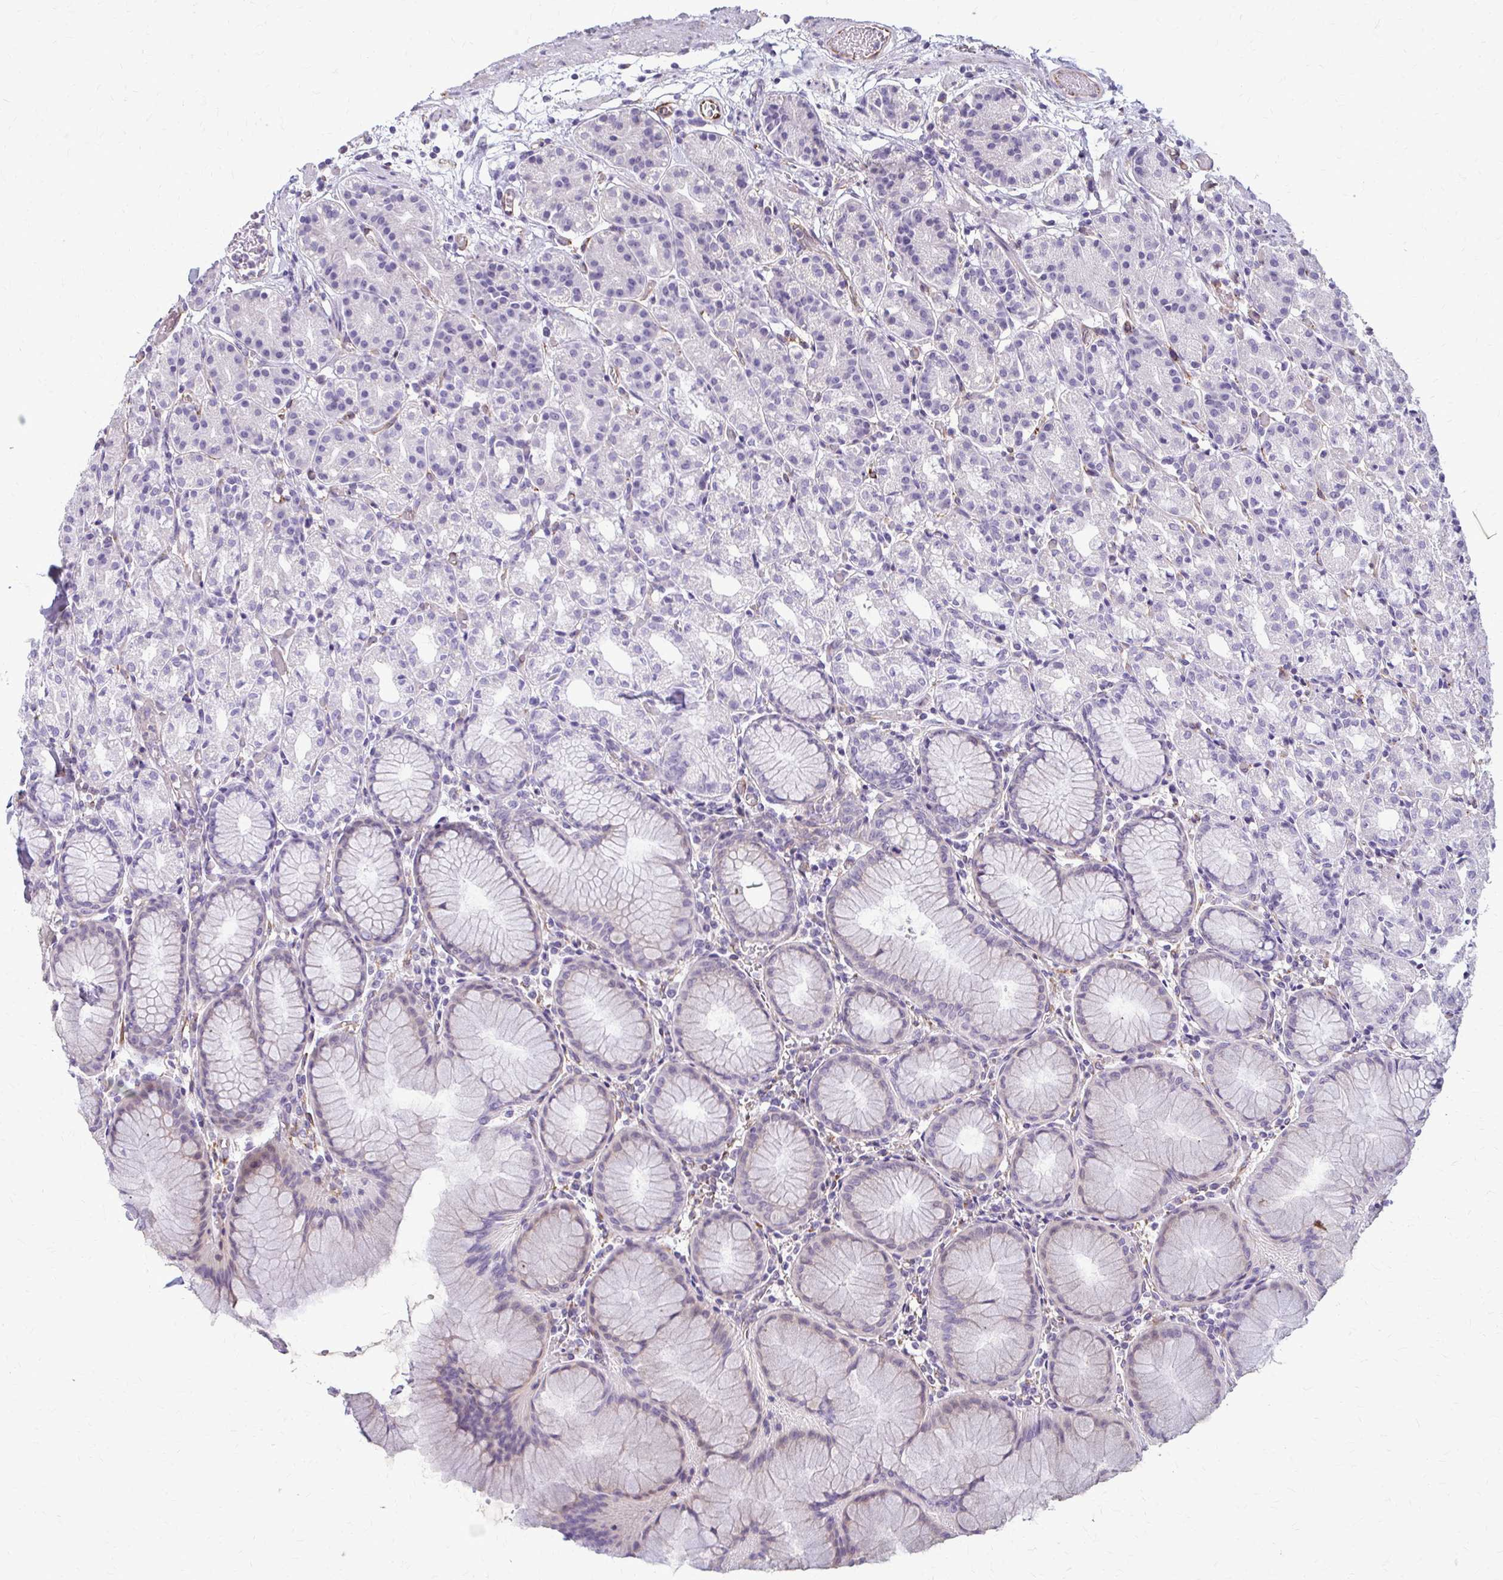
{"staining": {"intensity": "negative", "quantity": "none", "location": "none"}, "tissue": "stomach", "cell_type": "Glandular cells", "image_type": "normal", "snomed": [{"axis": "morphology", "description": "Normal tissue, NOS"}, {"axis": "topography", "description": "Stomach"}], "caption": "Immunohistochemistry histopathology image of normal human stomach stained for a protein (brown), which displays no expression in glandular cells. (Stains: DAB immunohistochemistry with hematoxylin counter stain, Microscopy: brightfield microscopy at high magnification).", "gene": "DEPP1", "patient": {"sex": "female", "age": 57}}